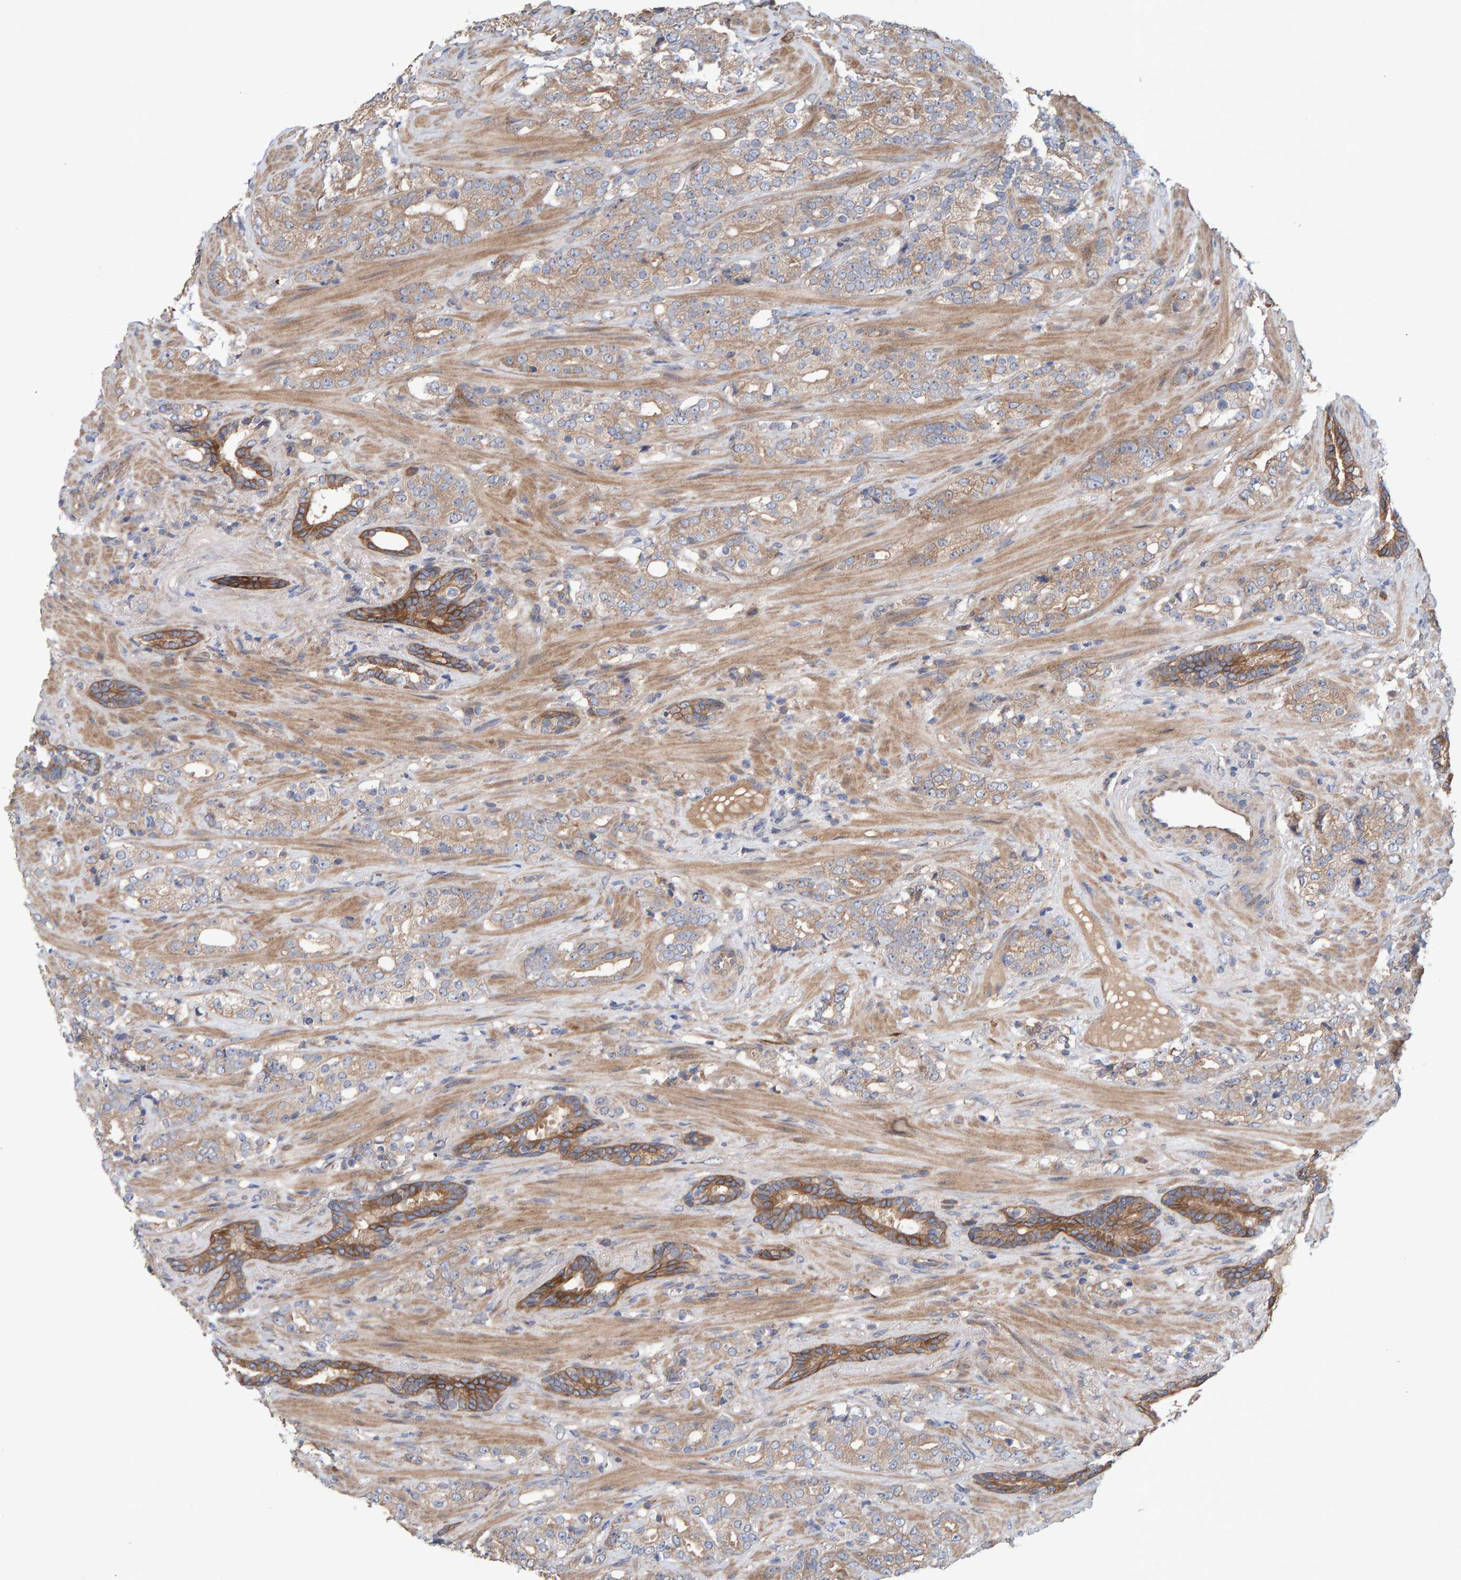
{"staining": {"intensity": "weak", "quantity": ">75%", "location": "cytoplasmic/membranous"}, "tissue": "prostate cancer", "cell_type": "Tumor cells", "image_type": "cancer", "snomed": [{"axis": "morphology", "description": "Adenocarcinoma, High grade"}, {"axis": "topography", "description": "Prostate"}], "caption": "Weak cytoplasmic/membranous positivity is appreciated in approximately >75% of tumor cells in prostate cancer.", "gene": "LRSAM1", "patient": {"sex": "male", "age": 71}}